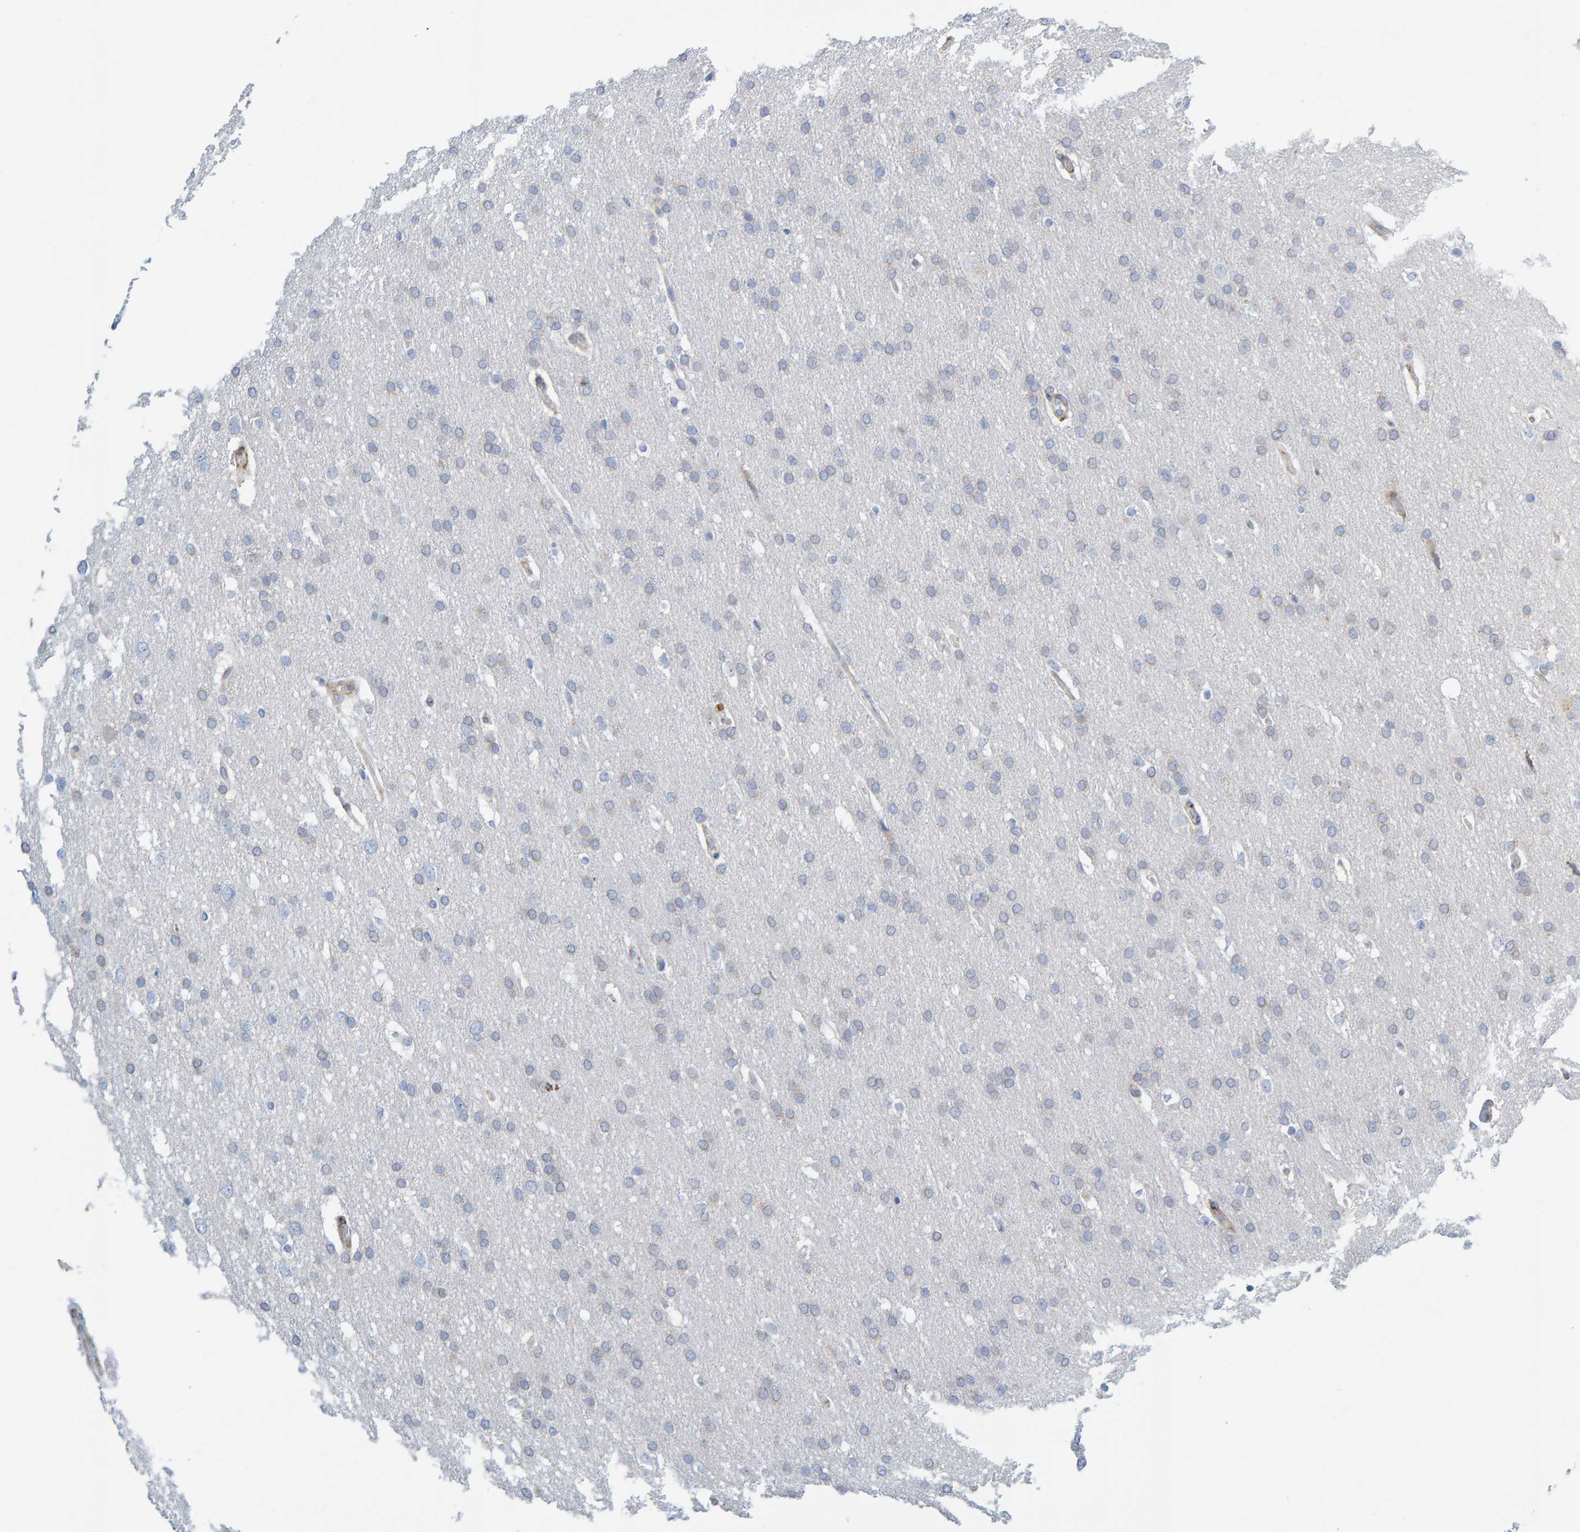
{"staining": {"intensity": "negative", "quantity": "none", "location": "none"}, "tissue": "glioma", "cell_type": "Tumor cells", "image_type": "cancer", "snomed": [{"axis": "morphology", "description": "Glioma, malignant, Low grade"}, {"axis": "topography", "description": "Brain"}], "caption": "Histopathology image shows no significant protein staining in tumor cells of glioma.", "gene": "MMP16", "patient": {"sex": "female", "age": 37}}